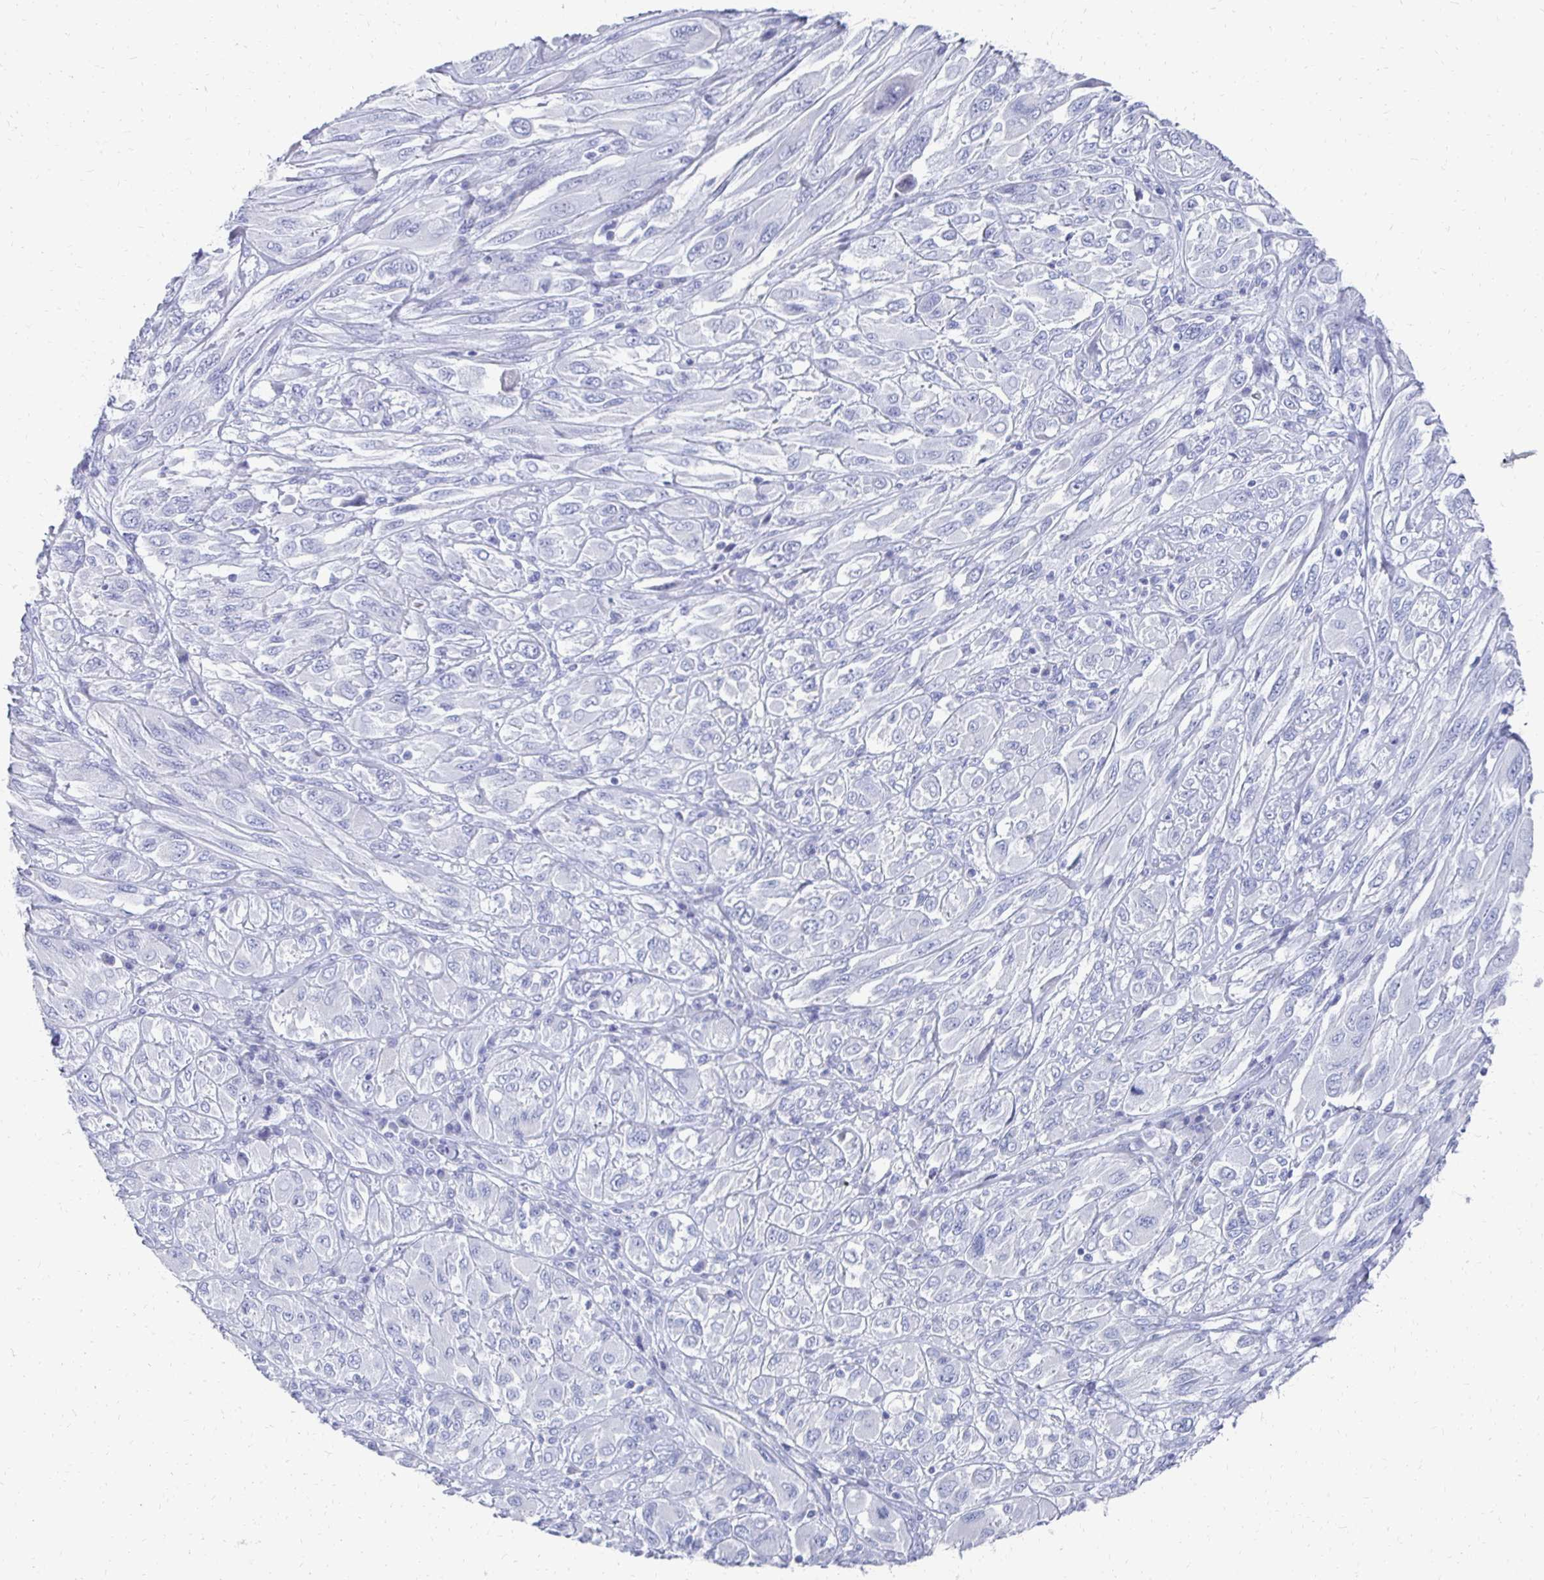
{"staining": {"intensity": "negative", "quantity": "none", "location": "none"}, "tissue": "melanoma", "cell_type": "Tumor cells", "image_type": "cancer", "snomed": [{"axis": "morphology", "description": "Malignant melanoma, NOS"}, {"axis": "topography", "description": "Skin"}], "caption": "Human malignant melanoma stained for a protein using immunohistochemistry (IHC) reveals no positivity in tumor cells.", "gene": "SYCP3", "patient": {"sex": "female", "age": 91}}